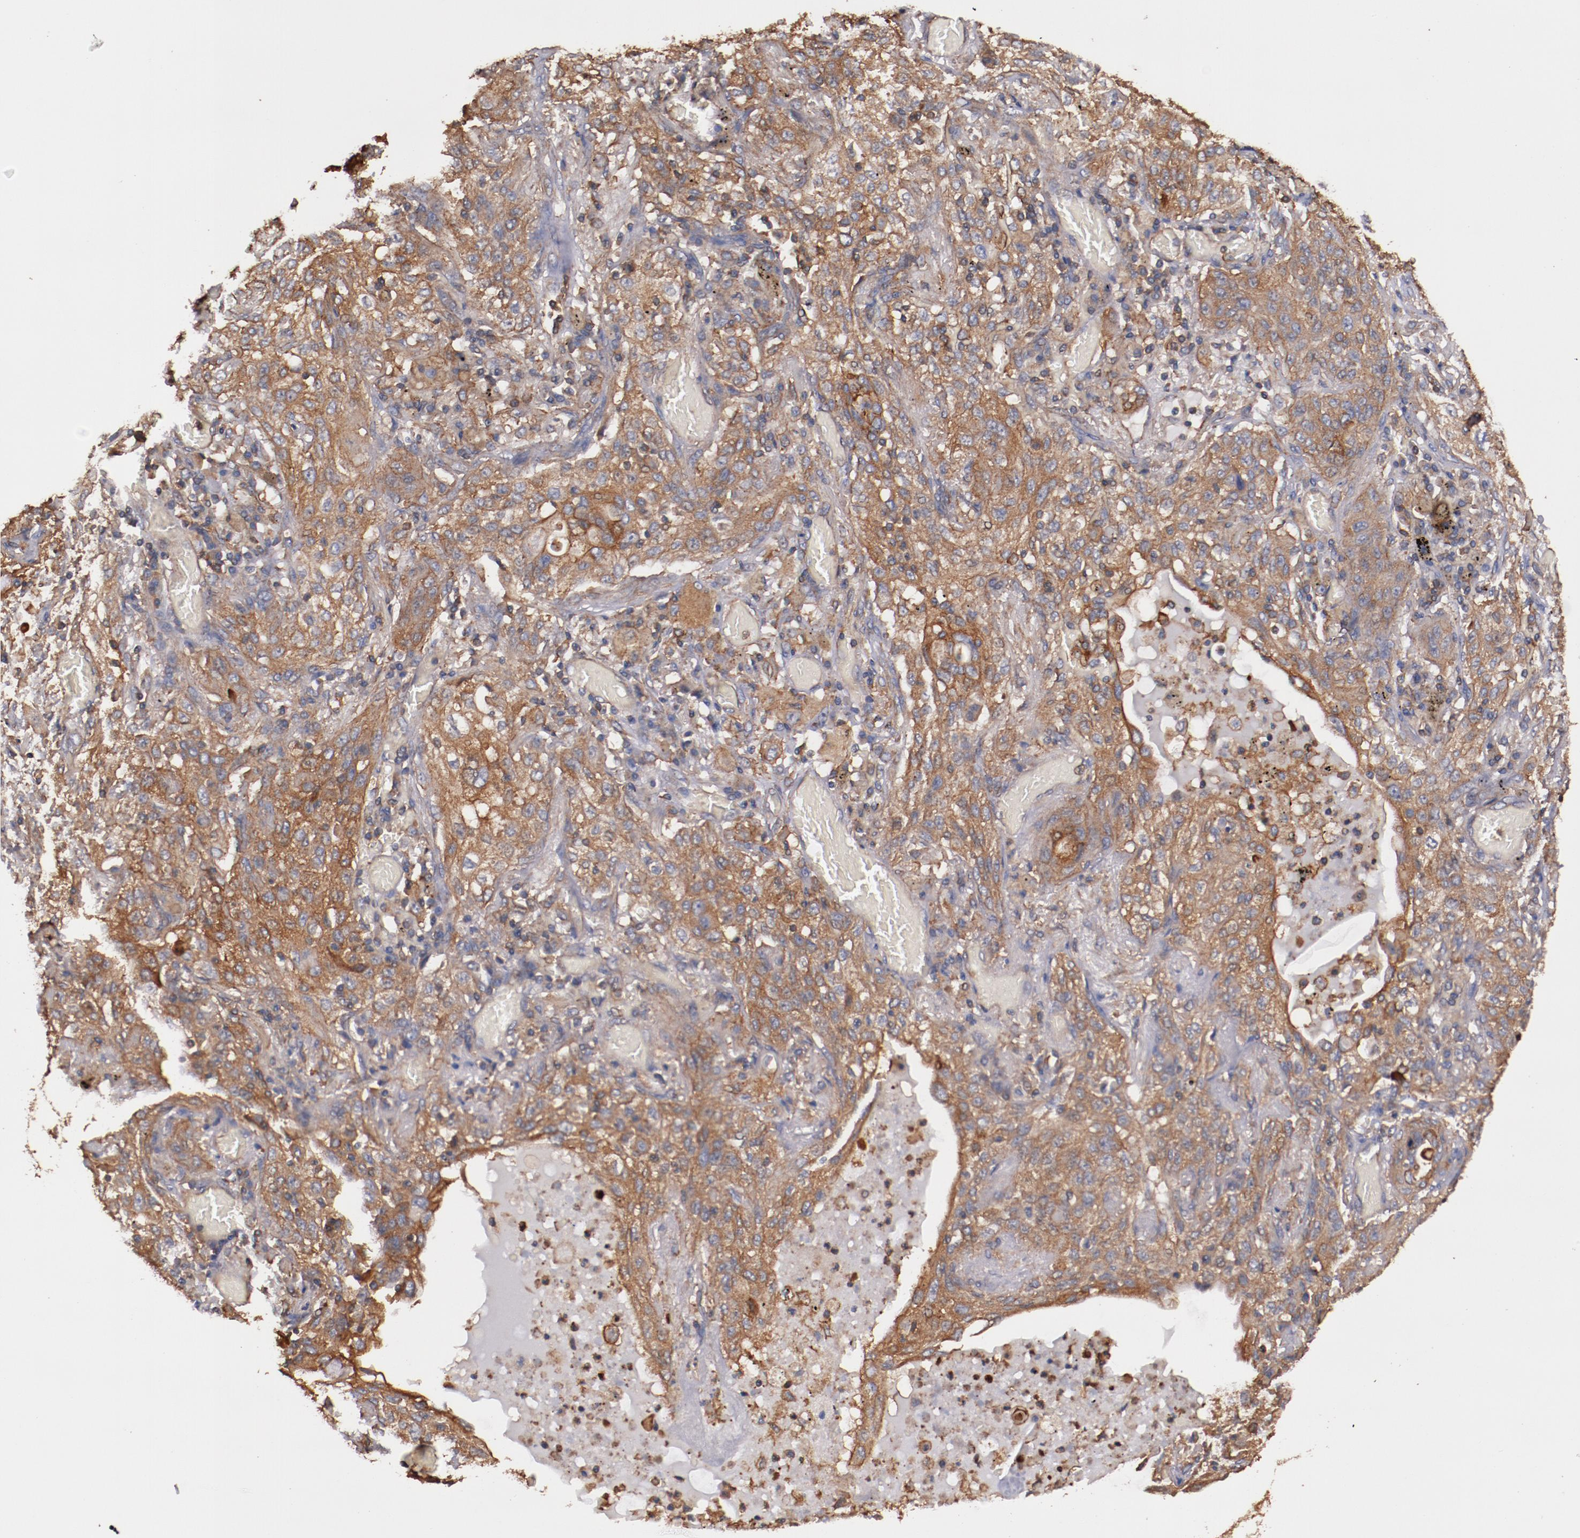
{"staining": {"intensity": "moderate", "quantity": "25%-75%", "location": "cytoplasmic/membranous"}, "tissue": "lung cancer", "cell_type": "Tumor cells", "image_type": "cancer", "snomed": [{"axis": "morphology", "description": "Squamous cell carcinoma, NOS"}, {"axis": "topography", "description": "Lung"}], "caption": "Lung squamous cell carcinoma was stained to show a protein in brown. There is medium levels of moderate cytoplasmic/membranous expression in approximately 25%-75% of tumor cells.", "gene": "TMOD3", "patient": {"sex": "female", "age": 47}}